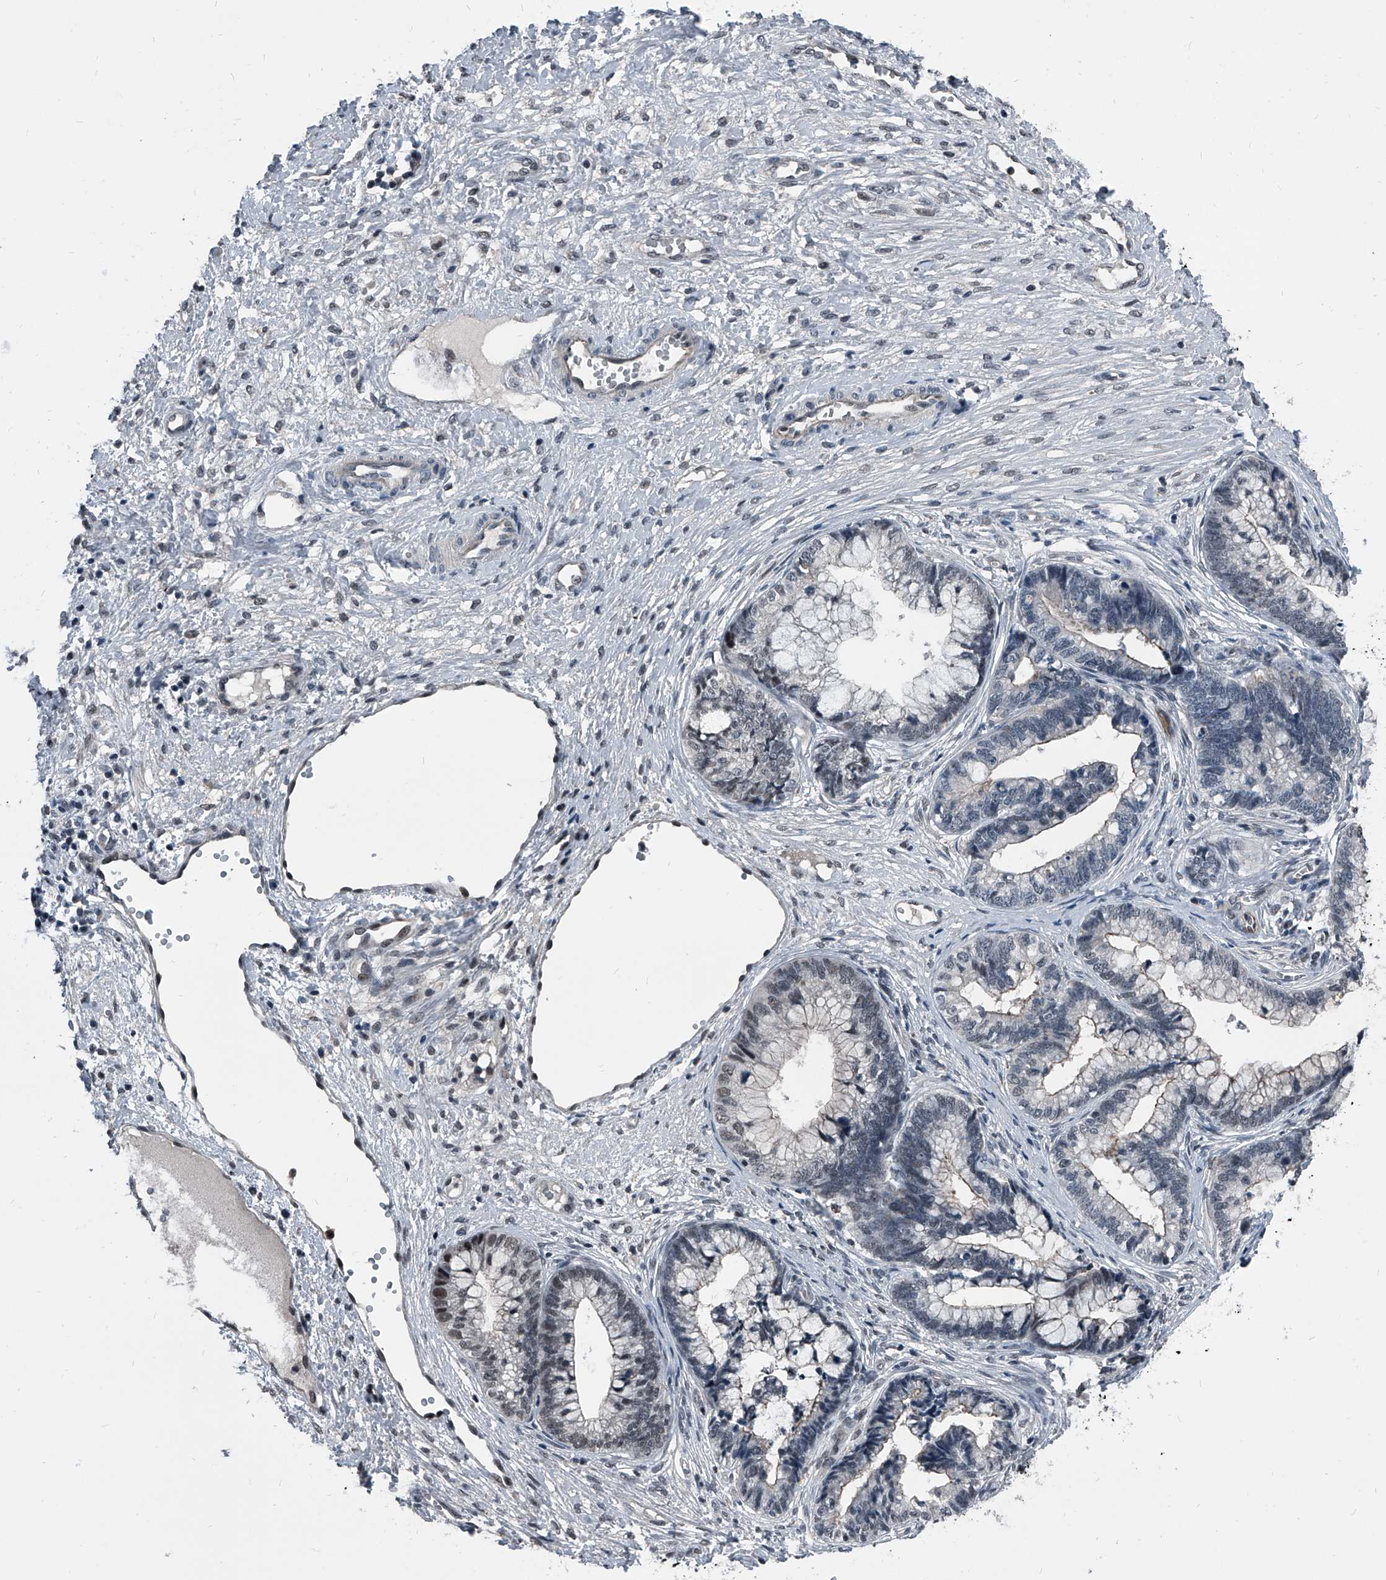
{"staining": {"intensity": "weak", "quantity": "<25%", "location": "nuclear"}, "tissue": "cervical cancer", "cell_type": "Tumor cells", "image_type": "cancer", "snomed": [{"axis": "morphology", "description": "Adenocarcinoma, NOS"}, {"axis": "topography", "description": "Cervix"}], "caption": "An image of cervical cancer (adenocarcinoma) stained for a protein exhibits no brown staining in tumor cells.", "gene": "MEN1", "patient": {"sex": "female", "age": 44}}